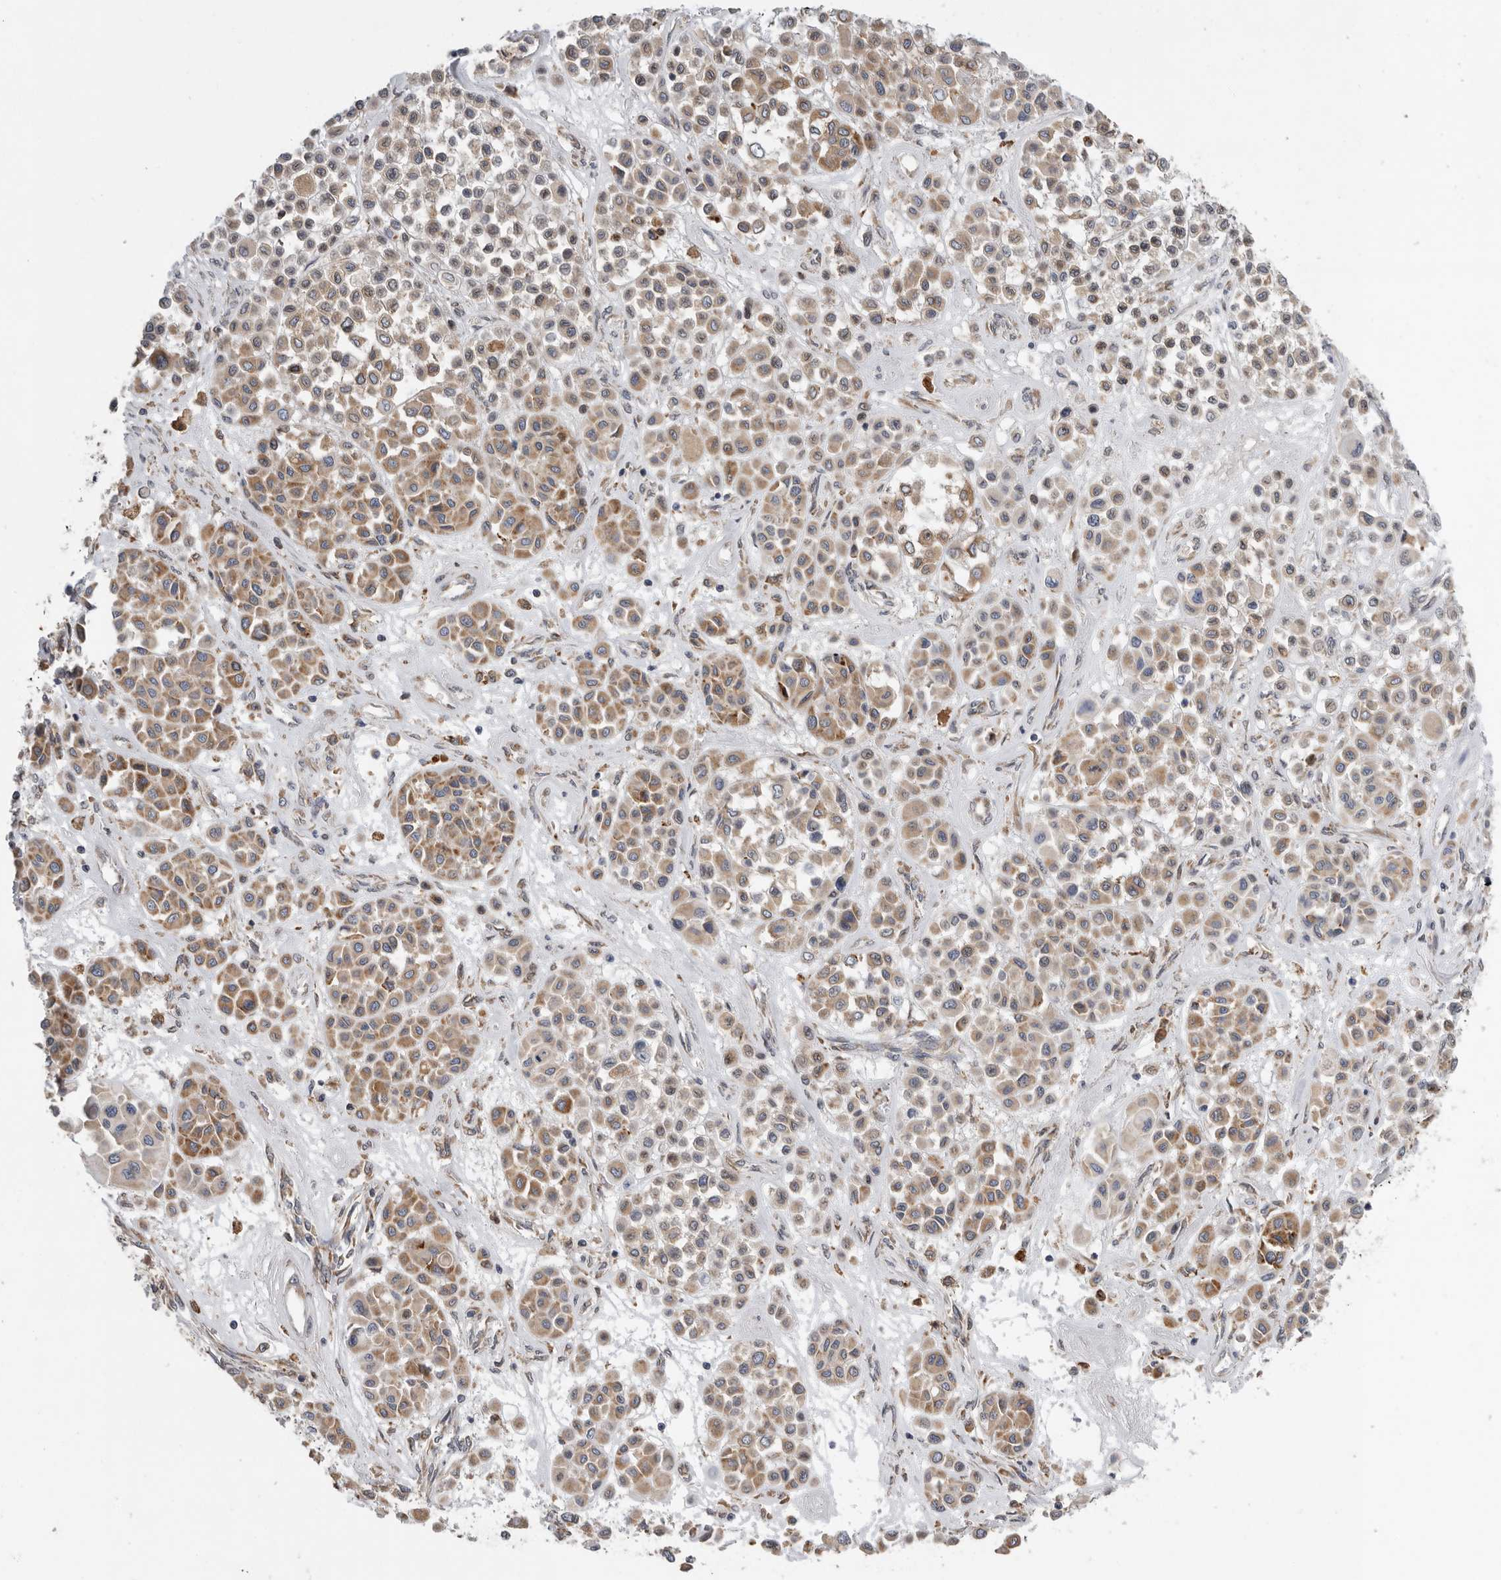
{"staining": {"intensity": "moderate", "quantity": ">75%", "location": "cytoplasmic/membranous"}, "tissue": "melanoma", "cell_type": "Tumor cells", "image_type": "cancer", "snomed": [{"axis": "morphology", "description": "Malignant melanoma, Metastatic site"}, {"axis": "topography", "description": "Soft tissue"}], "caption": "Immunohistochemistry (IHC) staining of malignant melanoma (metastatic site), which exhibits medium levels of moderate cytoplasmic/membranous expression in approximately >75% of tumor cells indicating moderate cytoplasmic/membranous protein expression. The staining was performed using DAB (brown) for protein detection and nuclei were counterstained in hematoxylin (blue).", "gene": "GANAB", "patient": {"sex": "male", "age": 41}}